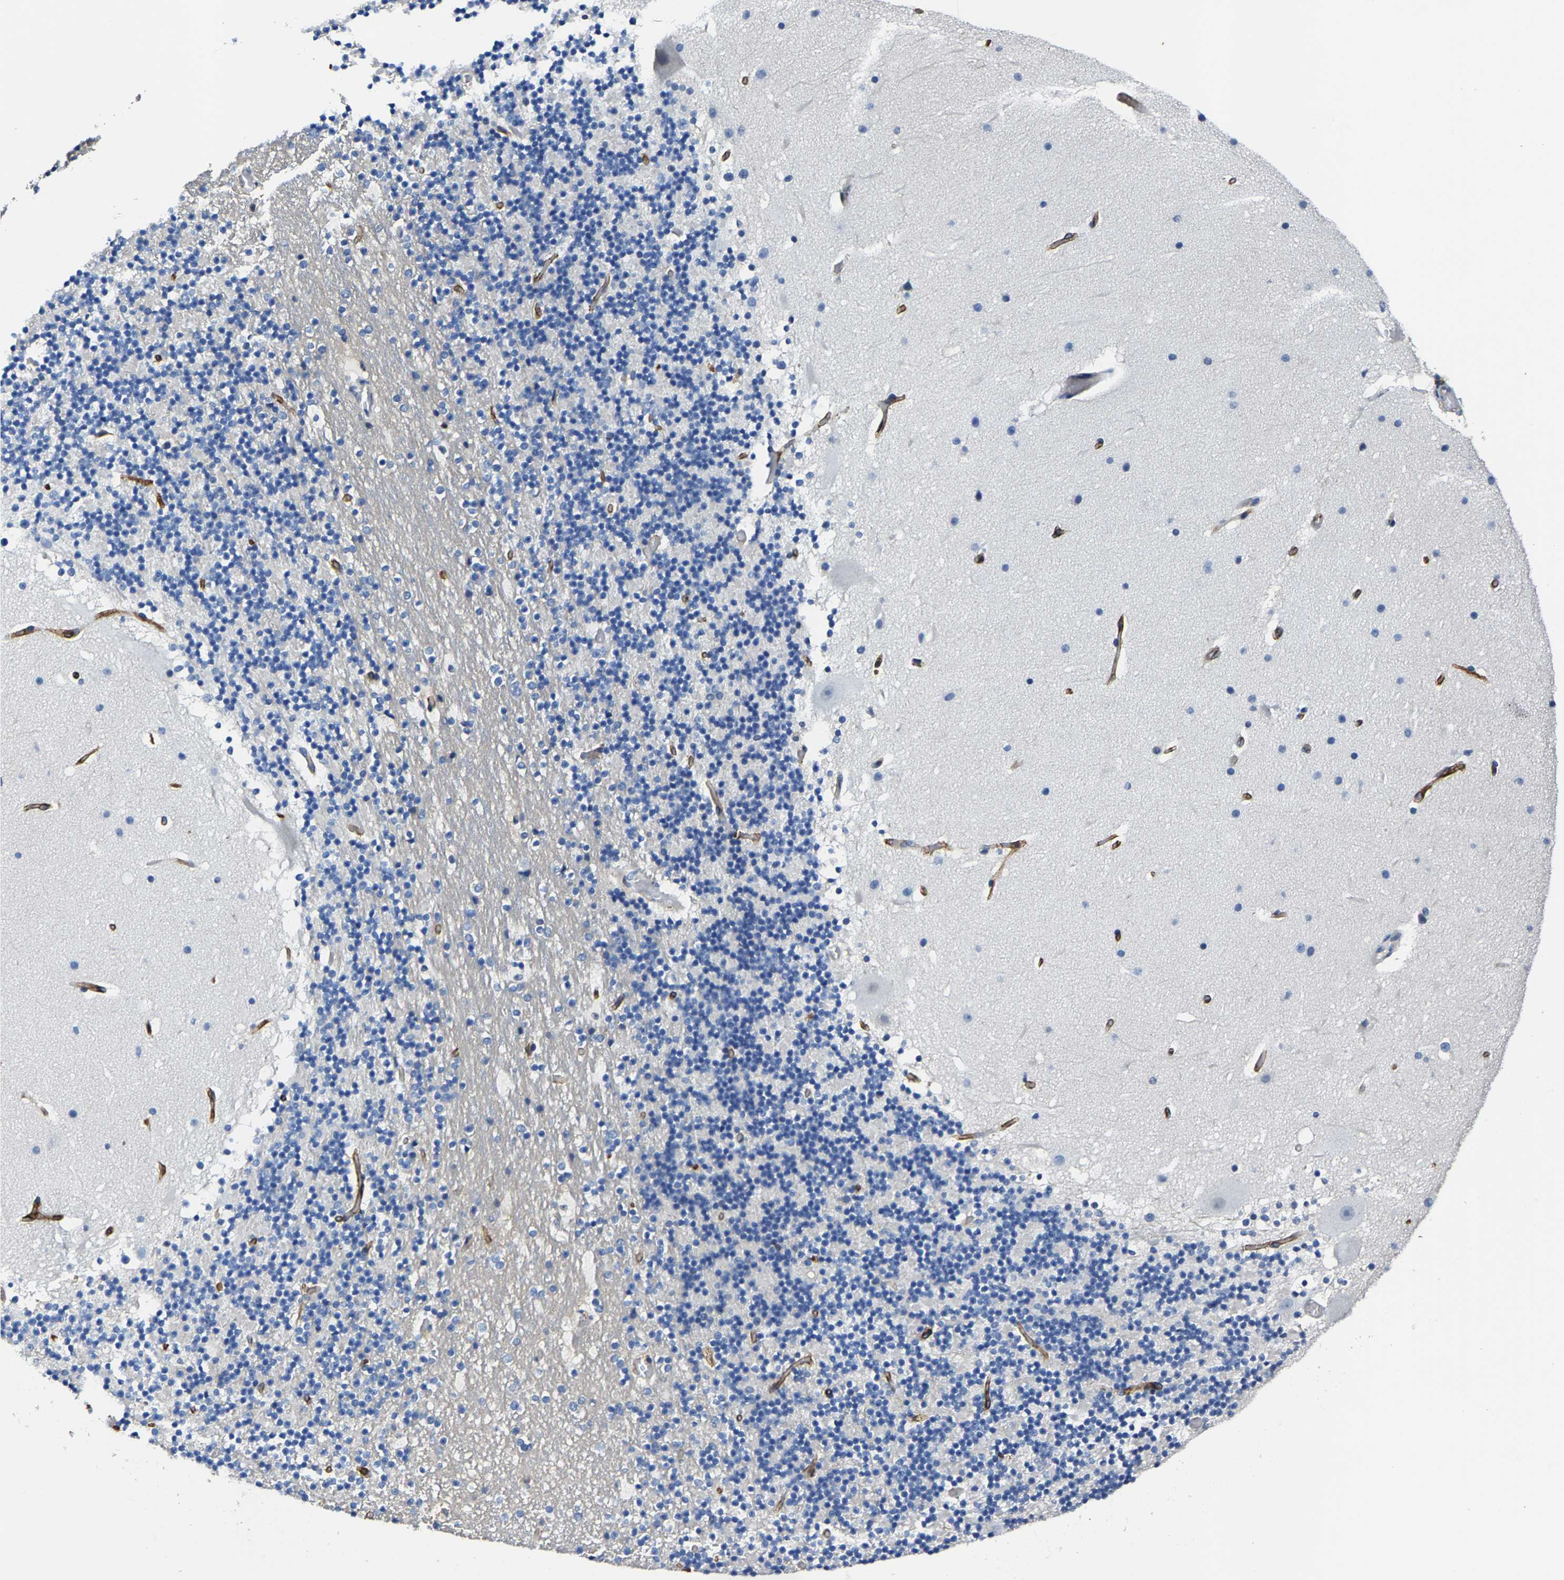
{"staining": {"intensity": "negative", "quantity": "none", "location": "none"}, "tissue": "cerebellum", "cell_type": "Cells in granular layer", "image_type": "normal", "snomed": [{"axis": "morphology", "description": "Normal tissue, NOS"}, {"axis": "topography", "description": "Cerebellum"}], "caption": "DAB immunohistochemical staining of unremarkable human cerebellum shows no significant staining in cells in granular layer.", "gene": "TRAF6", "patient": {"sex": "male", "age": 57}}